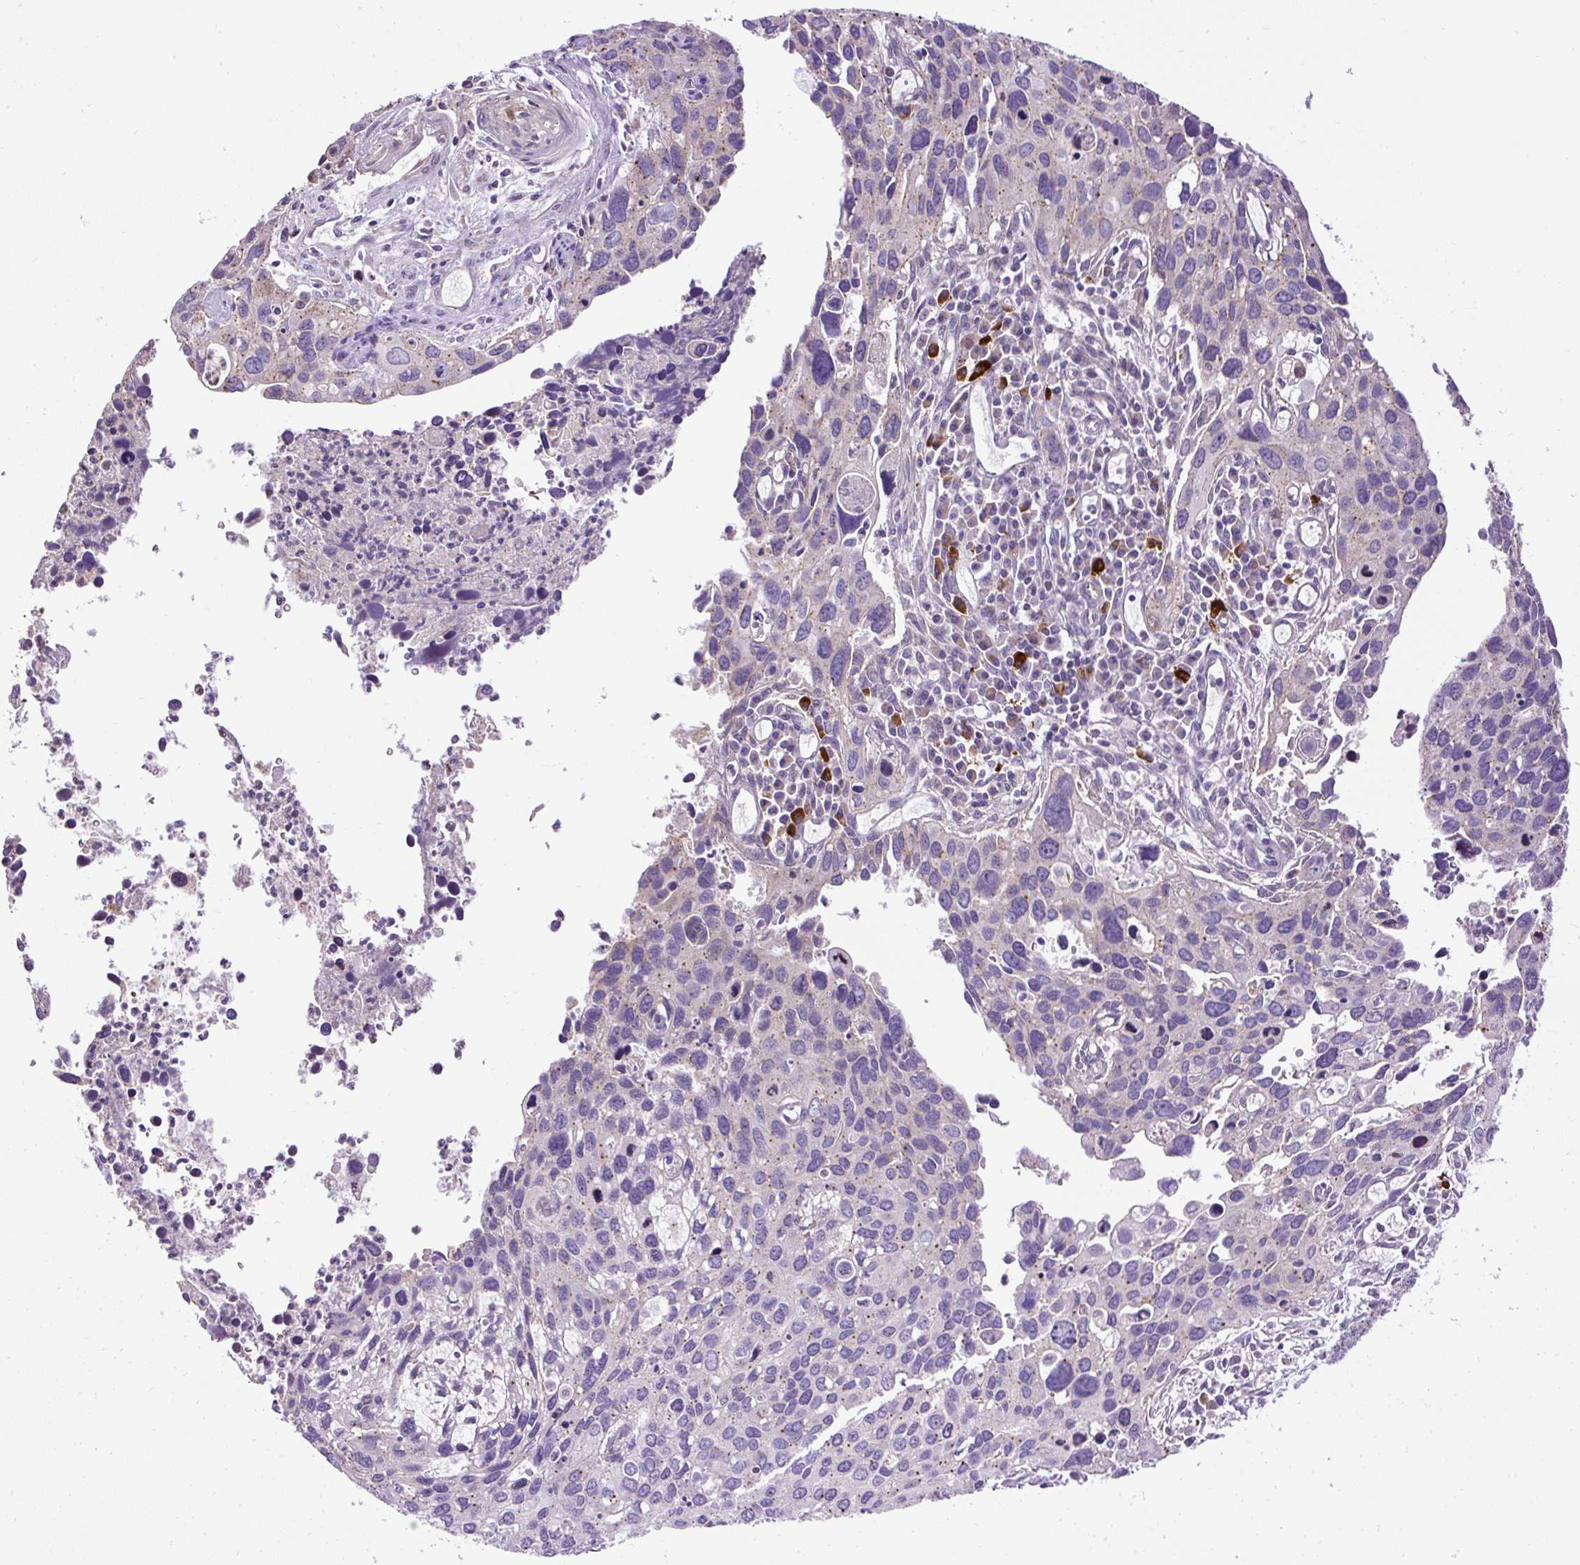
{"staining": {"intensity": "negative", "quantity": "none", "location": "none"}, "tissue": "cervical cancer", "cell_type": "Tumor cells", "image_type": "cancer", "snomed": [{"axis": "morphology", "description": "Squamous cell carcinoma, NOS"}, {"axis": "topography", "description": "Cervix"}], "caption": "Cervical cancer (squamous cell carcinoma) was stained to show a protein in brown. There is no significant expression in tumor cells.", "gene": "CFAP47", "patient": {"sex": "female", "age": 55}}